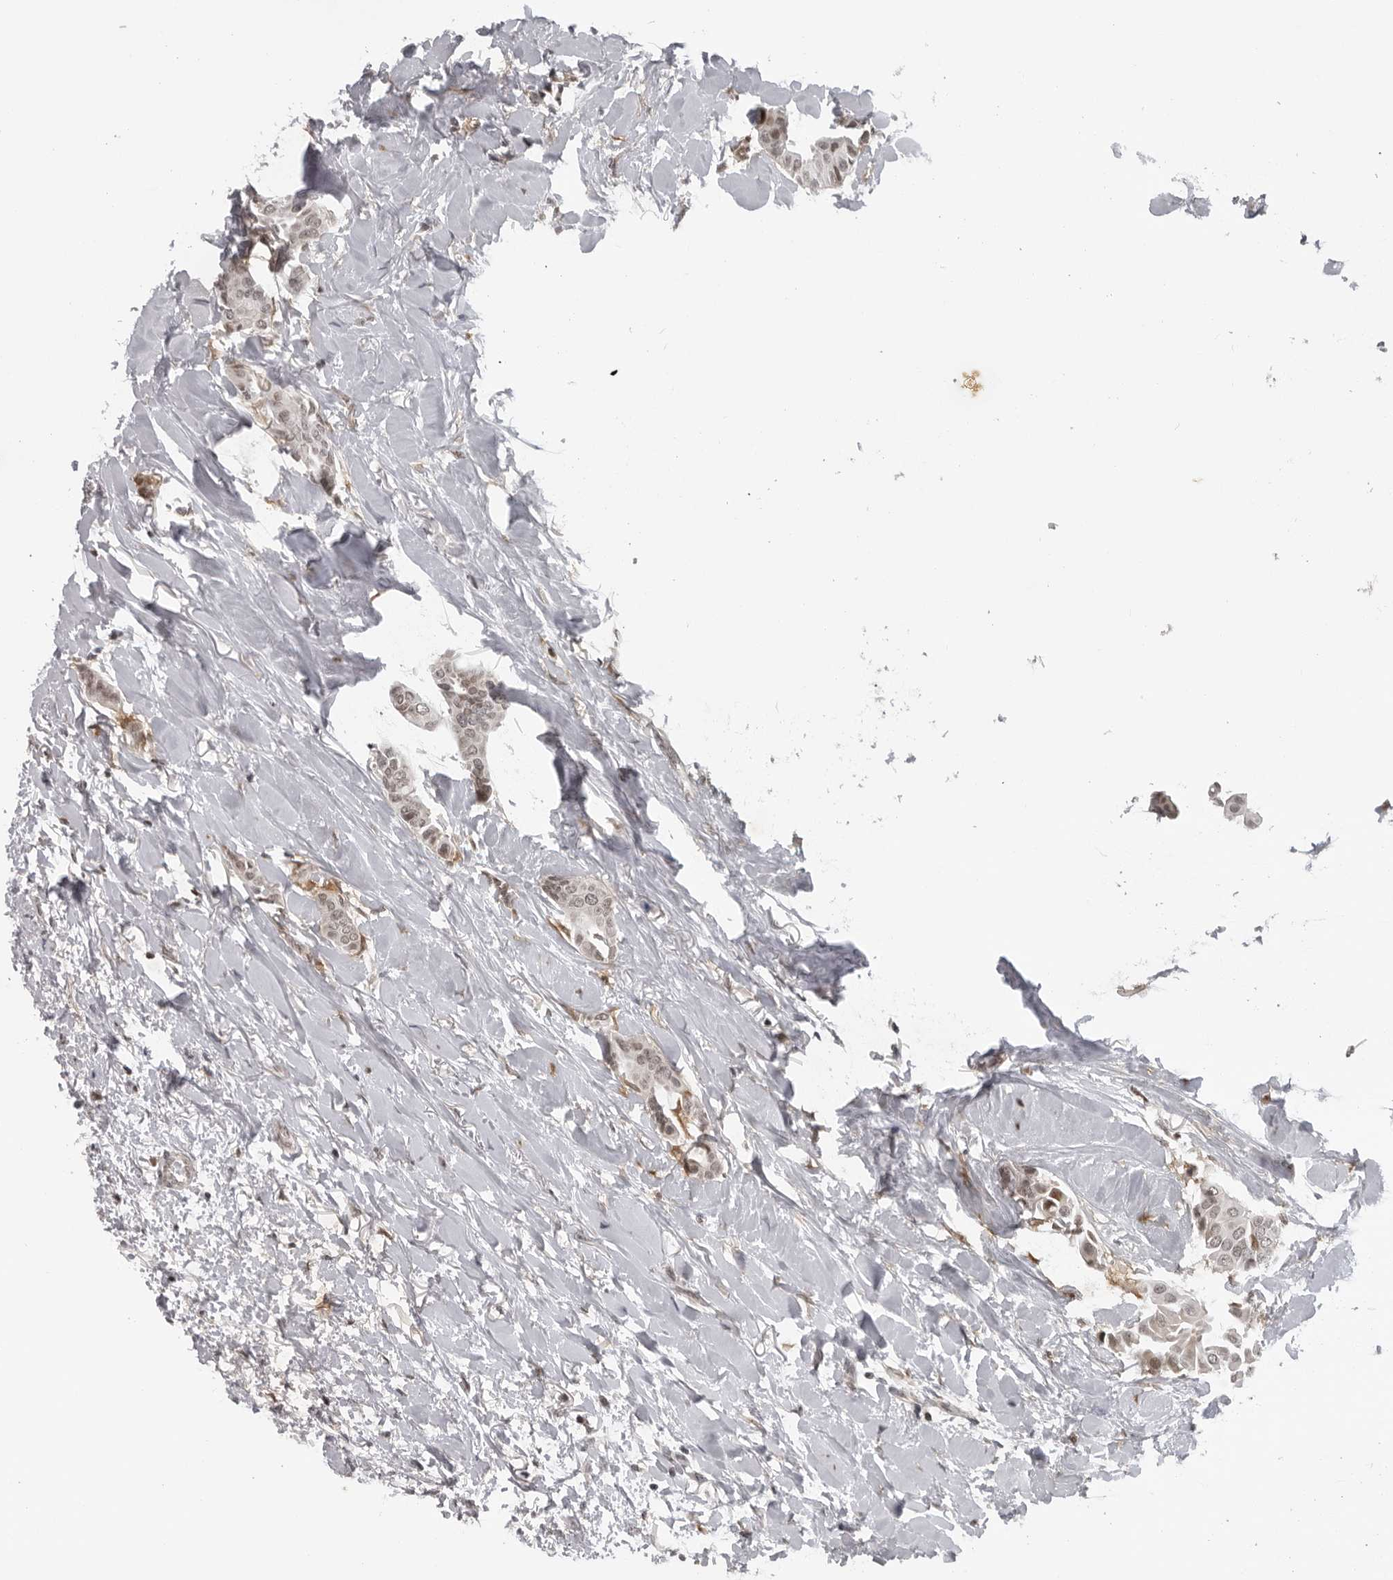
{"staining": {"intensity": "weak", "quantity": ">75%", "location": "nuclear"}, "tissue": "head and neck cancer", "cell_type": "Tumor cells", "image_type": "cancer", "snomed": [{"axis": "morphology", "description": "Adenocarcinoma, NOS"}, {"axis": "topography", "description": "Salivary gland"}, {"axis": "topography", "description": "Head-Neck"}], "caption": "This is a micrograph of immunohistochemistry (IHC) staining of head and neck cancer (adenocarcinoma), which shows weak expression in the nuclear of tumor cells.", "gene": "MAF", "patient": {"sex": "female", "age": 59}}